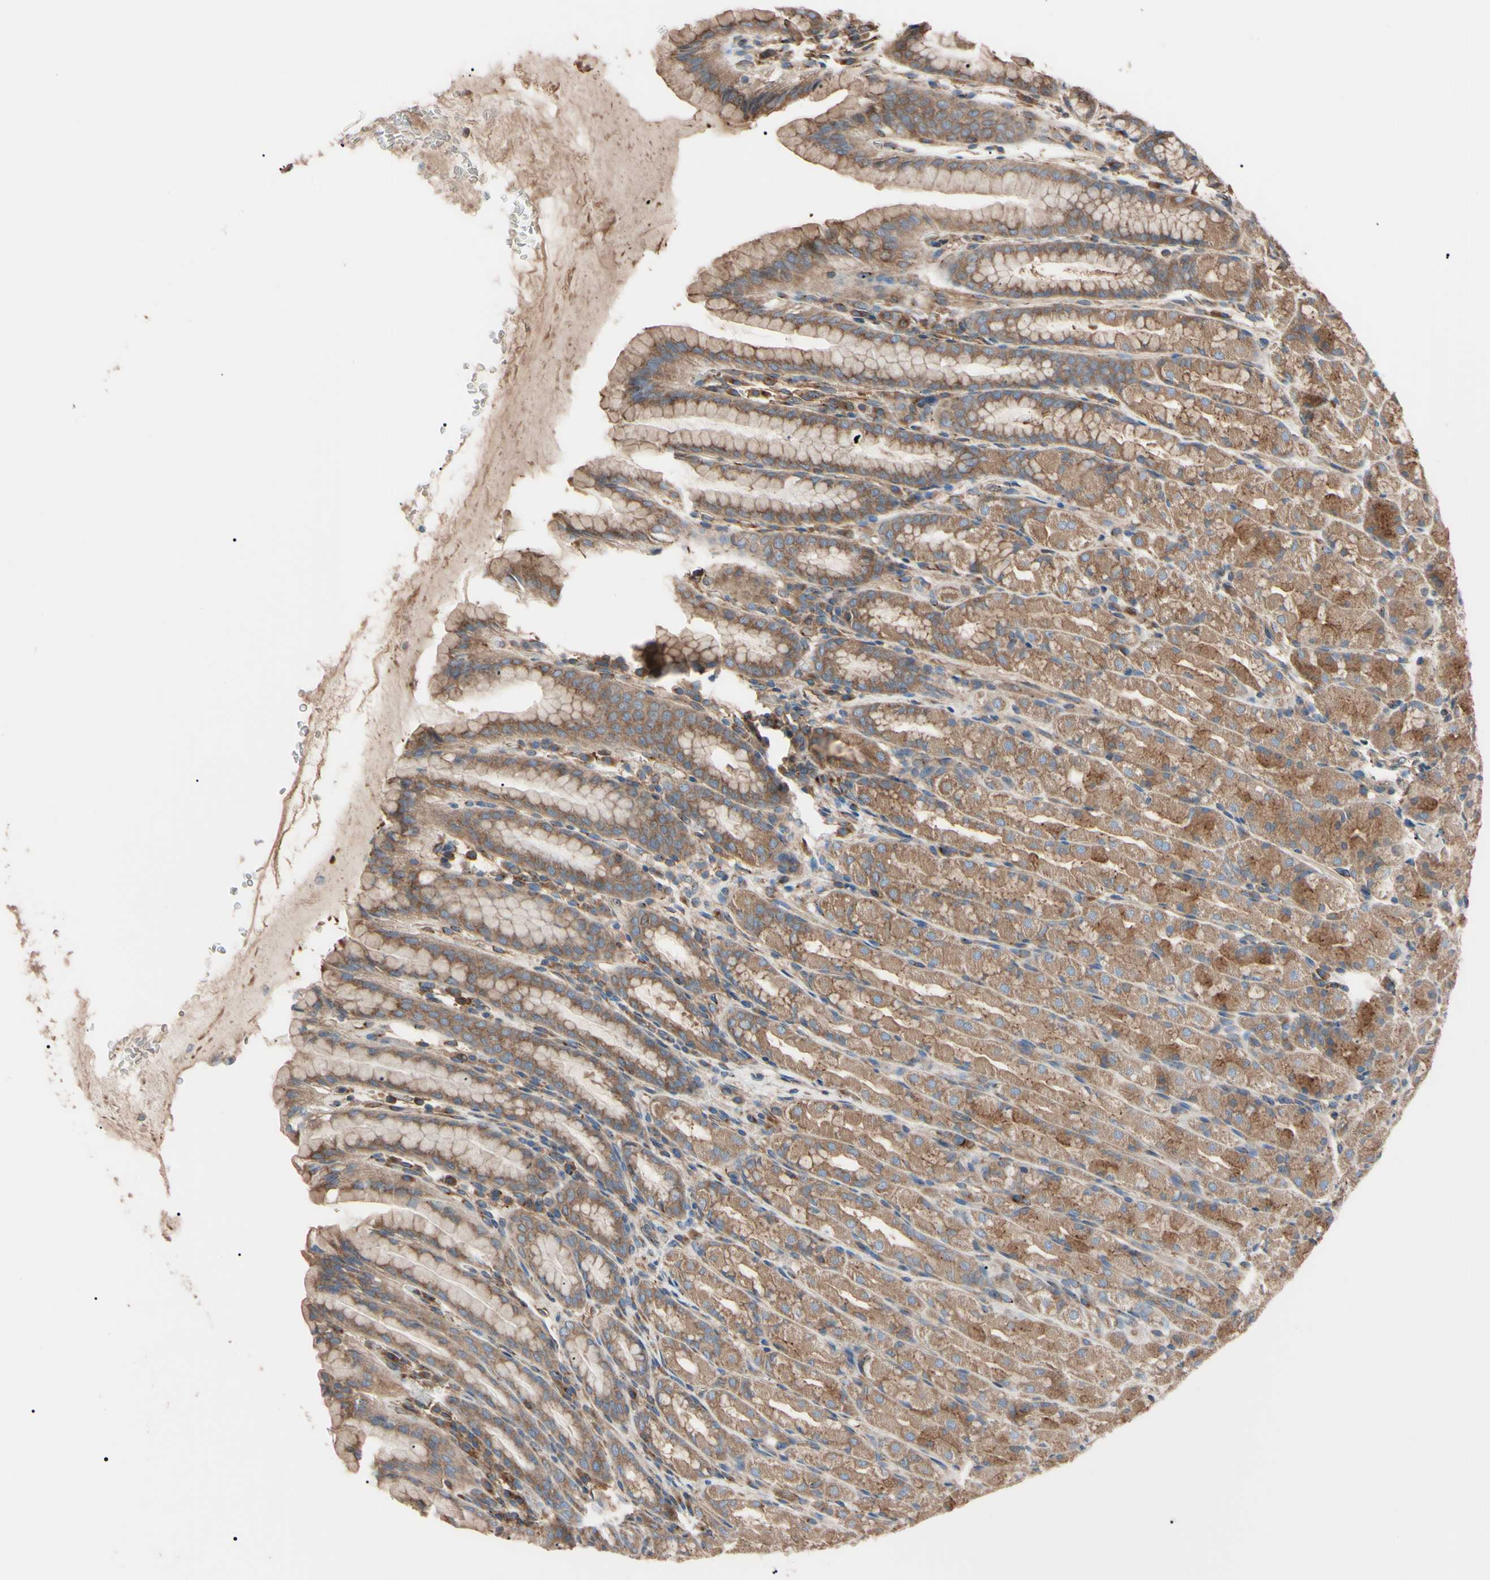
{"staining": {"intensity": "moderate", "quantity": "25%-75%", "location": "cytoplasmic/membranous"}, "tissue": "stomach", "cell_type": "Glandular cells", "image_type": "normal", "snomed": [{"axis": "morphology", "description": "Normal tissue, NOS"}, {"axis": "topography", "description": "Stomach, upper"}], "caption": "Protein staining by immunohistochemistry (IHC) shows moderate cytoplasmic/membranous expression in about 25%-75% of glandular cells in benign stomach.", "gene": "PRKACA", "patient": {"sex": "male", "age": 68}}